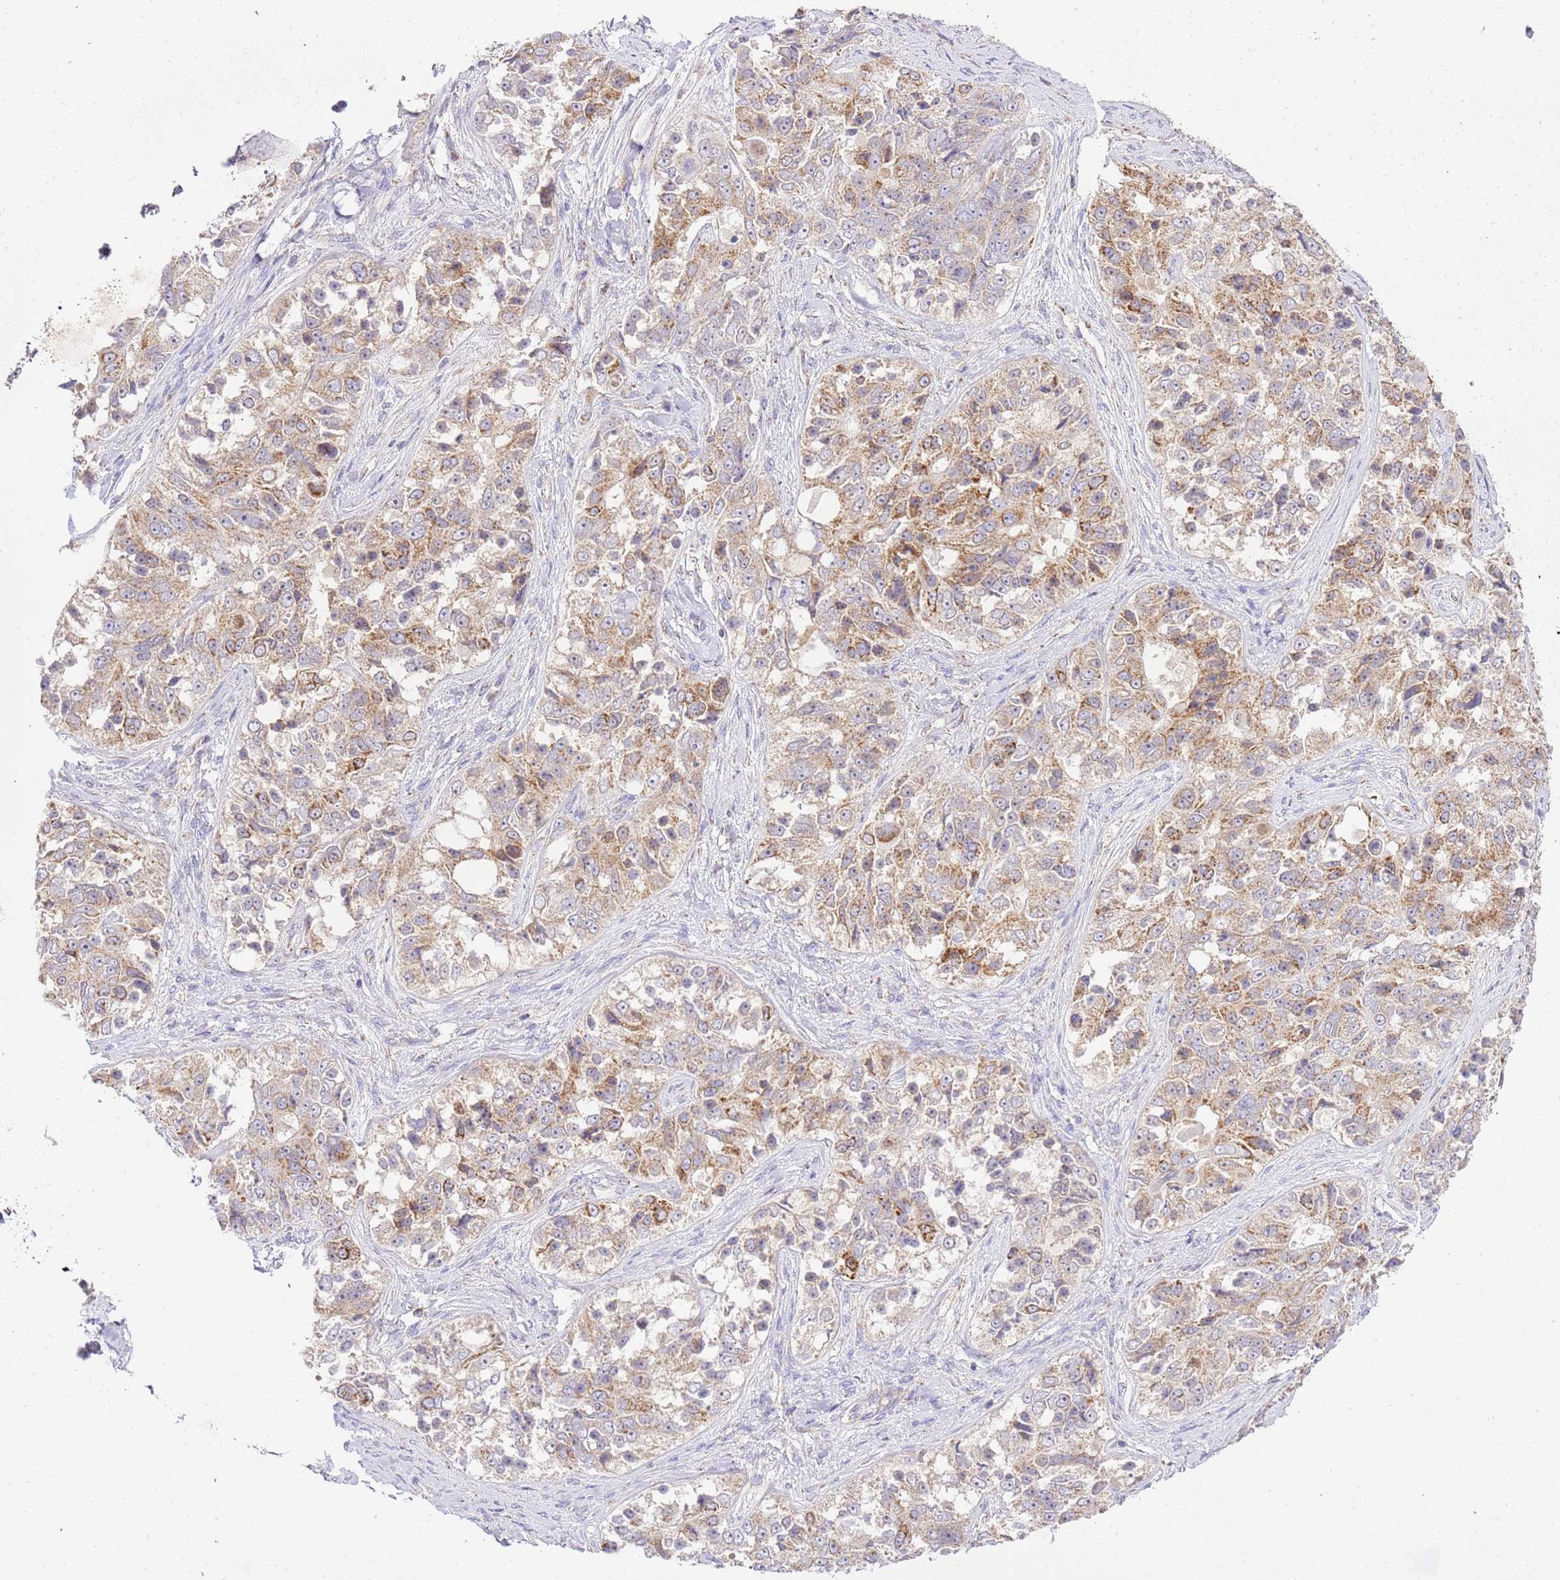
{"staining": {"intensity": "moderate", "quantity": ">75%", "location": "cytoplasmic/membranous"}, "tissue": "ovarian cancer", "cell_type": "Tumor cells", "image_type": "cancer", "snomed": [{"axis": "morphology", "description": "Carcinoma, endometroid"}, {"axis": "topography", "description": "Ovary"}], "caption": "Tumor cells show medium levels of moderate cytoplasmic/membranous expression in approximately >75% of cells in human ovarian endometroid carcinoma.", "gene": "ZBTB39", "patient": {"sex": "female", "age": 51}}